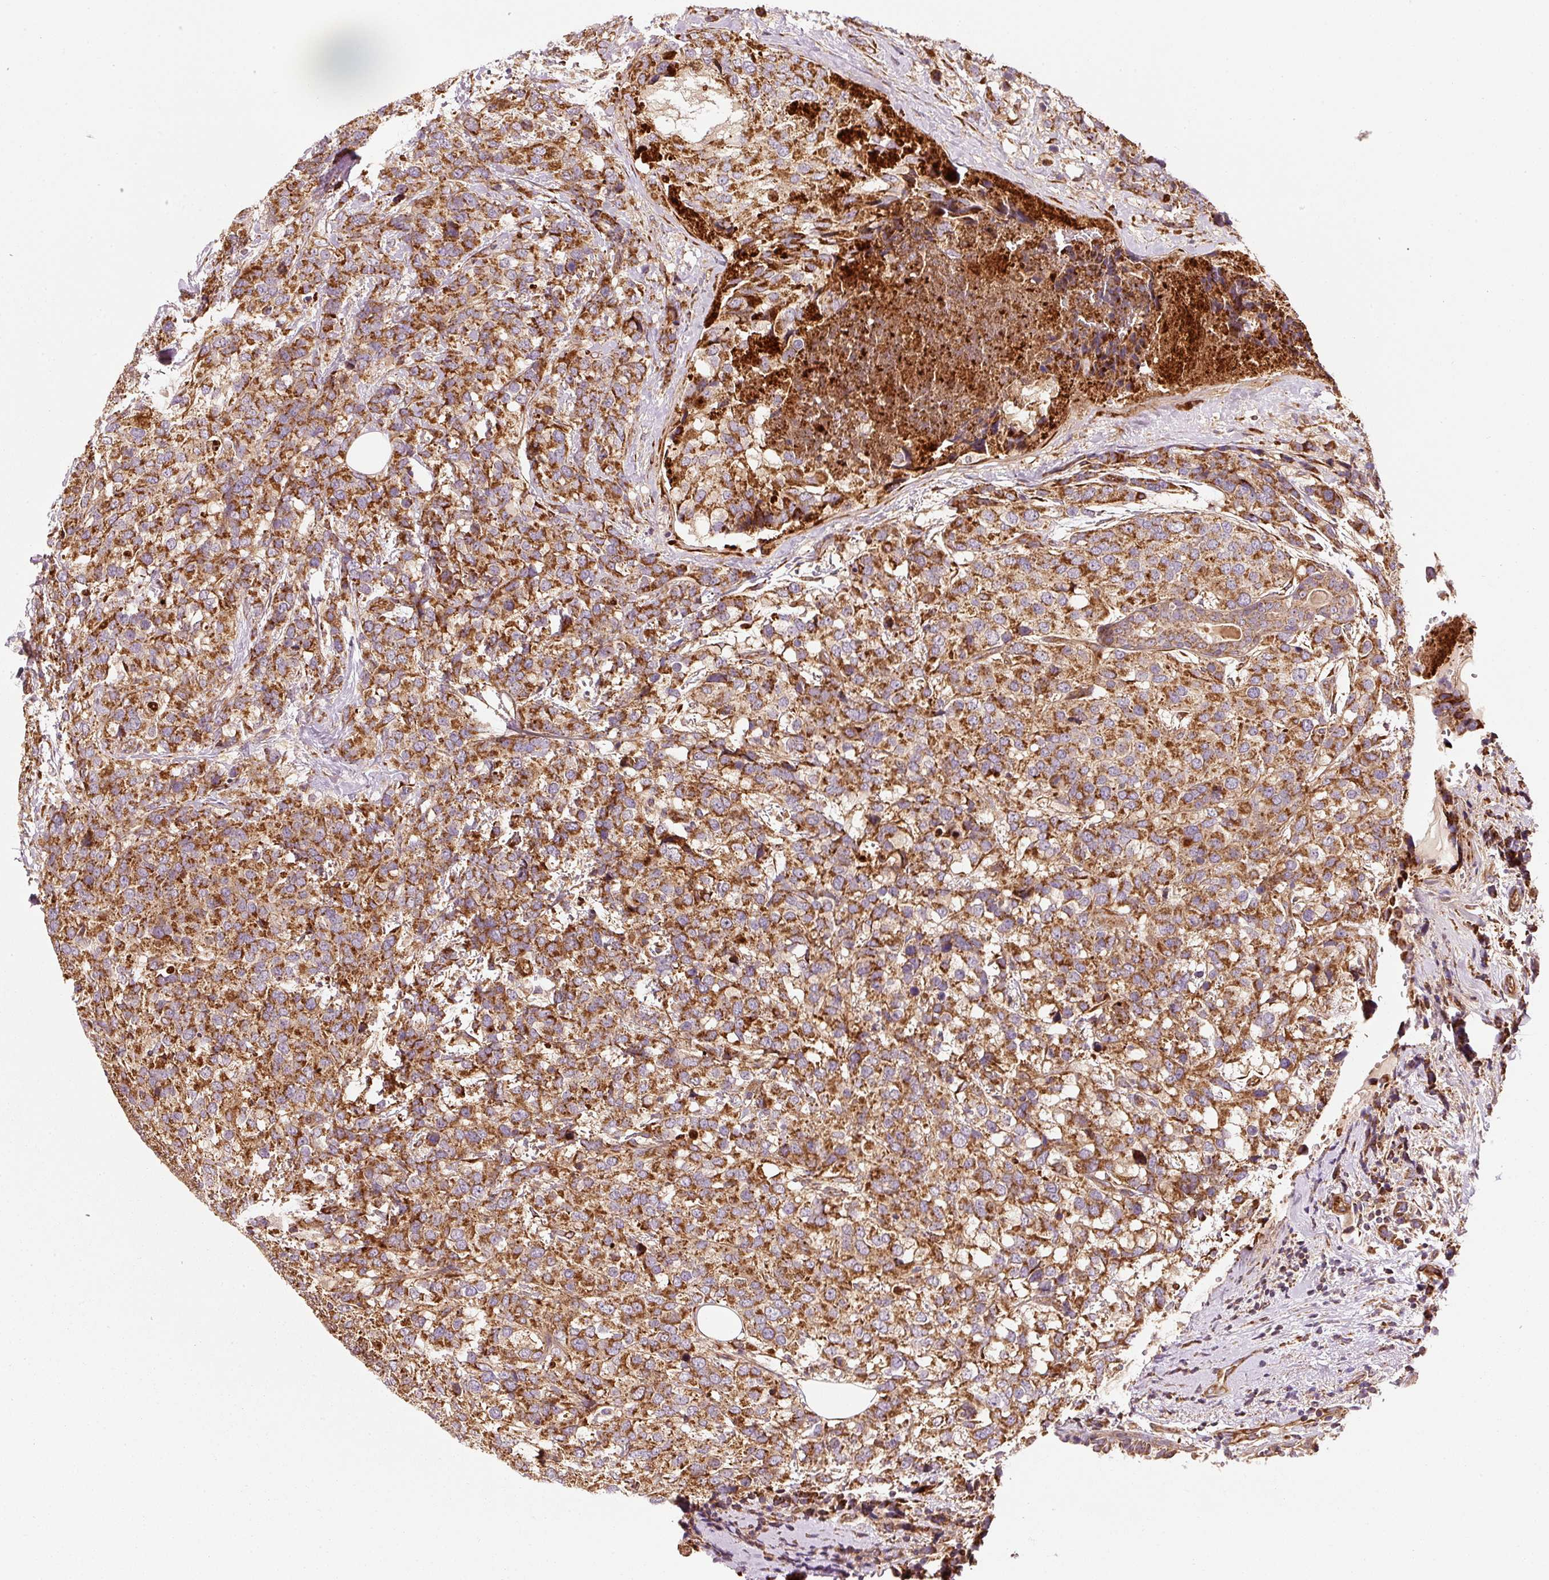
{"staining": {"intensity": "strong", "quantity": ">75%", "location": "cytoplasmic/membranous"}, "tissue": "breast cancer", "cell_type": "Tumor cells", "image_type": "cancer", "snomed": [{"axis": "morphology", "description": "Lobular carcinoma"}, {"axis": "topography", "description": "Breast"}], "caption": "The image shows a brown stain indicating the presence of a protein in the cytoplasmic/membranous of tumor cells in breast cancer (lobular carcinoma). The staining is performed using DAB (3,3'-diaminobenzidine) brown chromogen to label protein expression. The nuclei are counter-stained blue using hematoxylin.", "gene": "ISCU", "patient": {"sex": "female", "age": 59}}